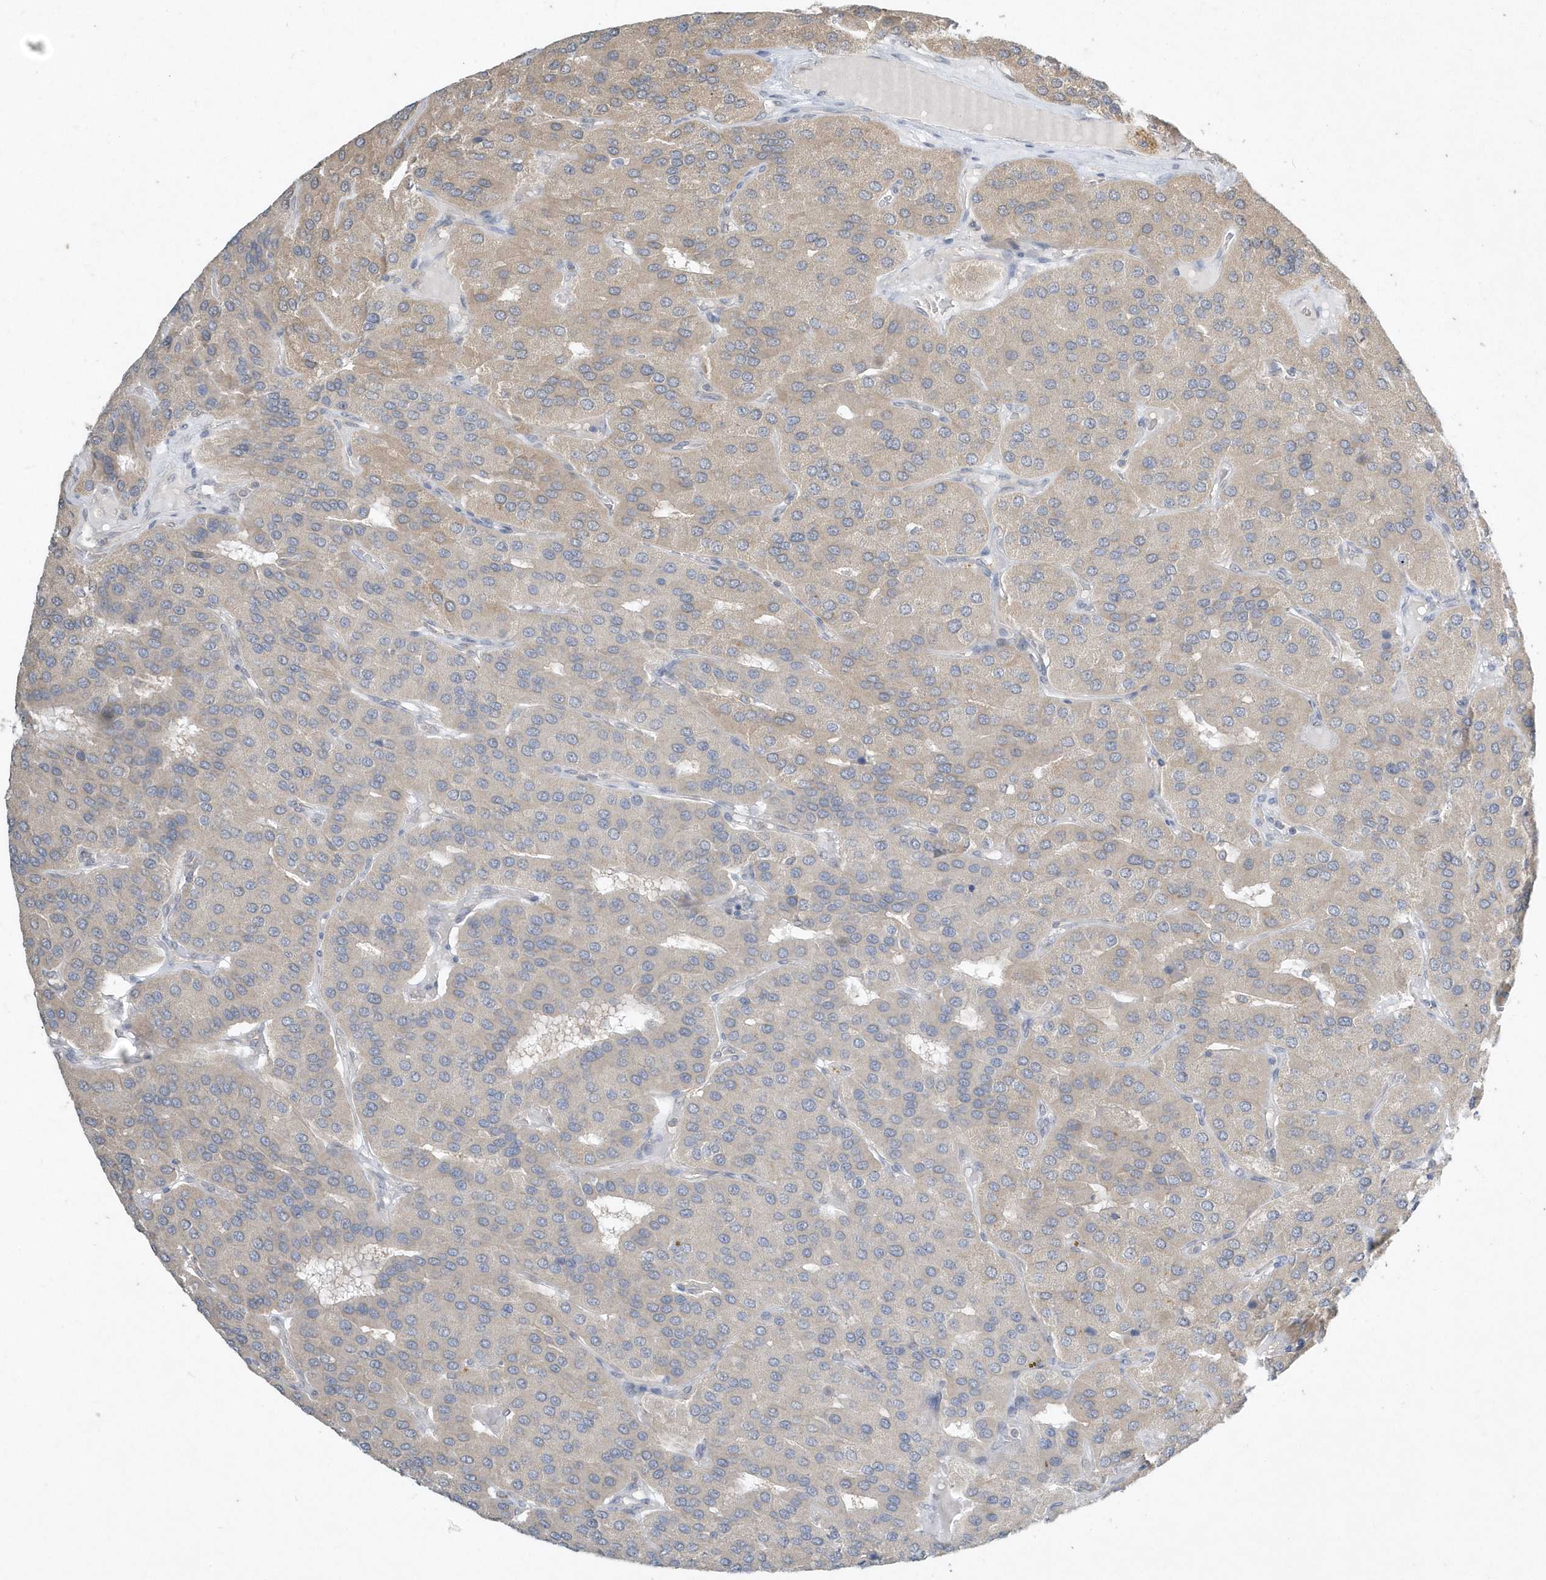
{"staining": {"intensity": "weak", "quantity": "25%-75%", "location": "cytoplasmic/membranous"}, "tissue": "parathyroid gland", "cell_type": "Glandular cells", "image_type": "normal", "snomed": [{"axis": "morphology", "description": "Normal tissue, NOS"}, {"axis": "morphology", "description": "Adenoma, NOS"}, {"axis": "topography", "description": "Parathyroid gland"}], "caption": "Benign parathyroid gland was stained to show a protein in brown. There is low levels of weak cytoplasmic/membranous positivity in approximately 25%-75% of glandular cells.", "gene": "AKR7A2", "patient": {"sex": "female", "age": 86}}